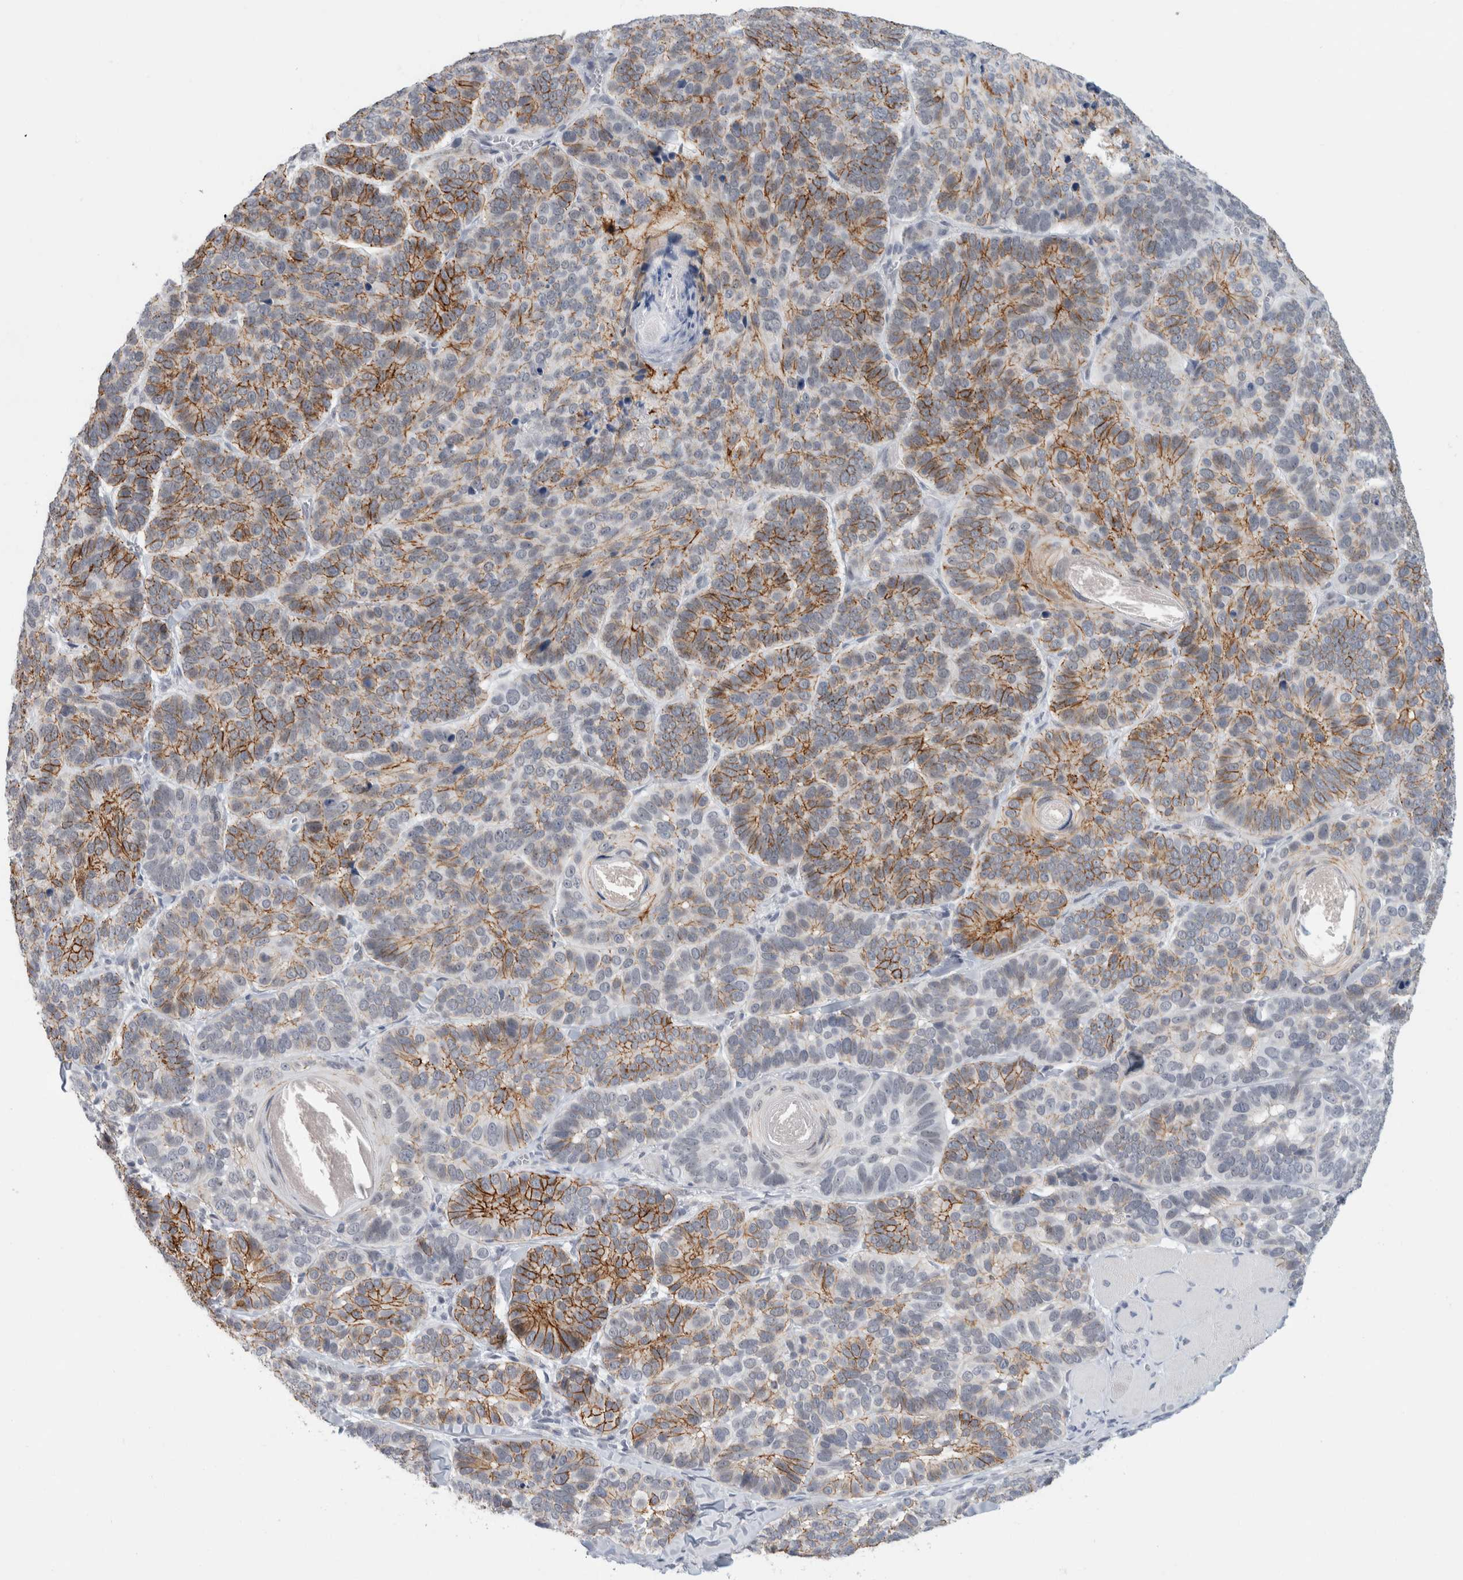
{"staining": {"intensity": "moderate", "quantity": "25%-75%", "location": "cytoplasmic/membranous"}, "tissue": "skin cancer", "cell_type": "Tumor cells", "image_type": "cancer", "snomed": [{"axis": "morphology", "description": "Basal cell carcinoma"}, {"axis": "topography", "description": "Skin"}], "caption": "Protein staining of basal cell carcinoma (skin) tissue exhibits moderate cytoplasmic/membranous staining in approximately 25%-75% of tumor cells. (Stains: DAB (3,3'-diaminobenzidine) in brown, nuclei in blue, Microscopy: brightfield microscopy at high magnification).", "gene": "NIPA1", "patient": {"sex": "male", "age": 62}}